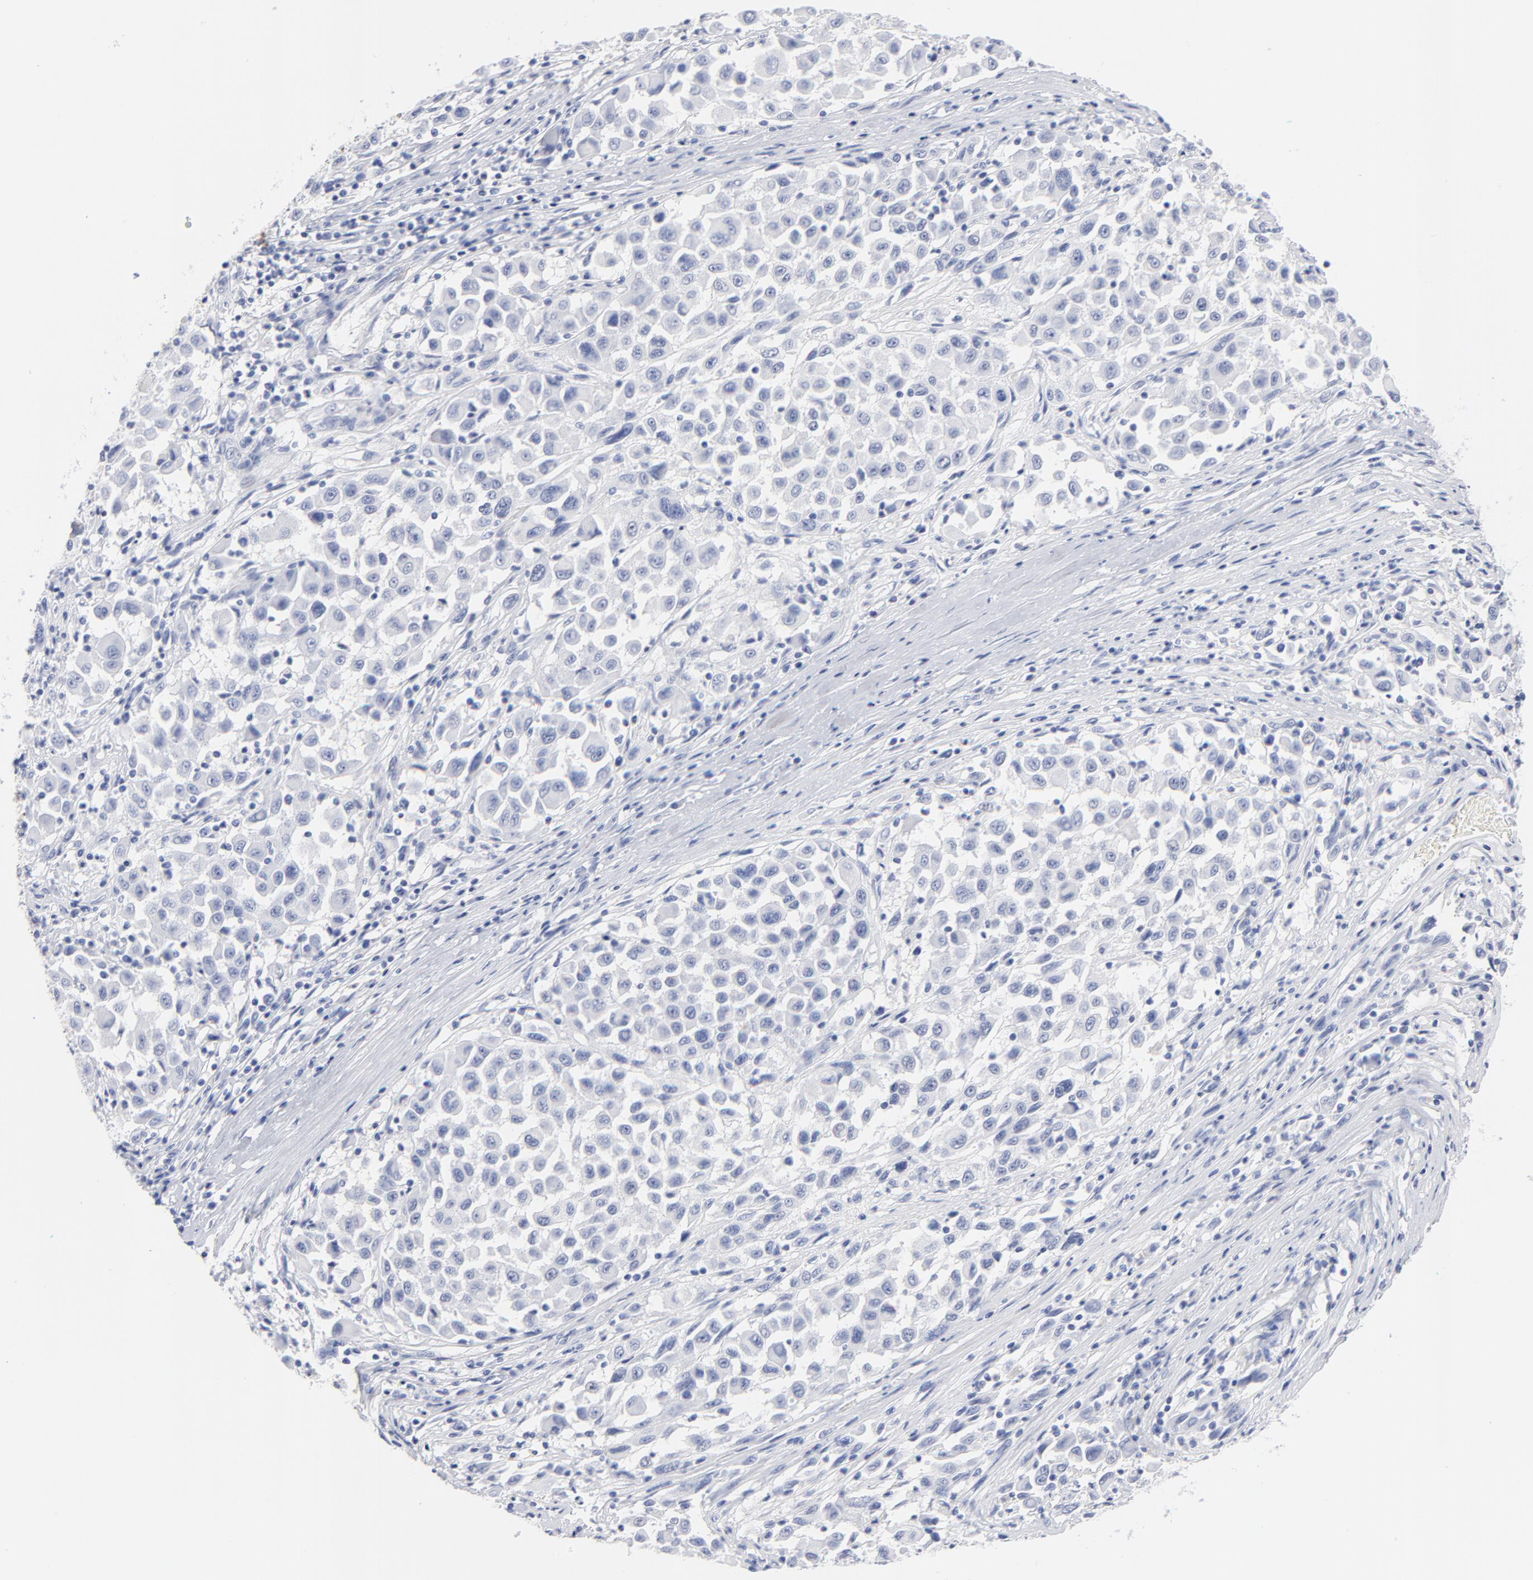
{"staining": {"intensity": "negative", "quantity": "none", "location": "none"}, "tissue": "melanoma", "cell_type": "Tumor cells", "image_type": "cancer", "snomed": [{"axis": "morphology", "description": "Malignant melanoma, Metastatic site"}, {"axis": "topography", "description": "Lymph node"}], "caption": "This is an immunohistochemistry (IHC) histopathology image of human malignant melanoma (metastatic site). There is no staining in tumor cells.", "gene": "ACY1", "patient": {"sex": "male", "age": 61}}